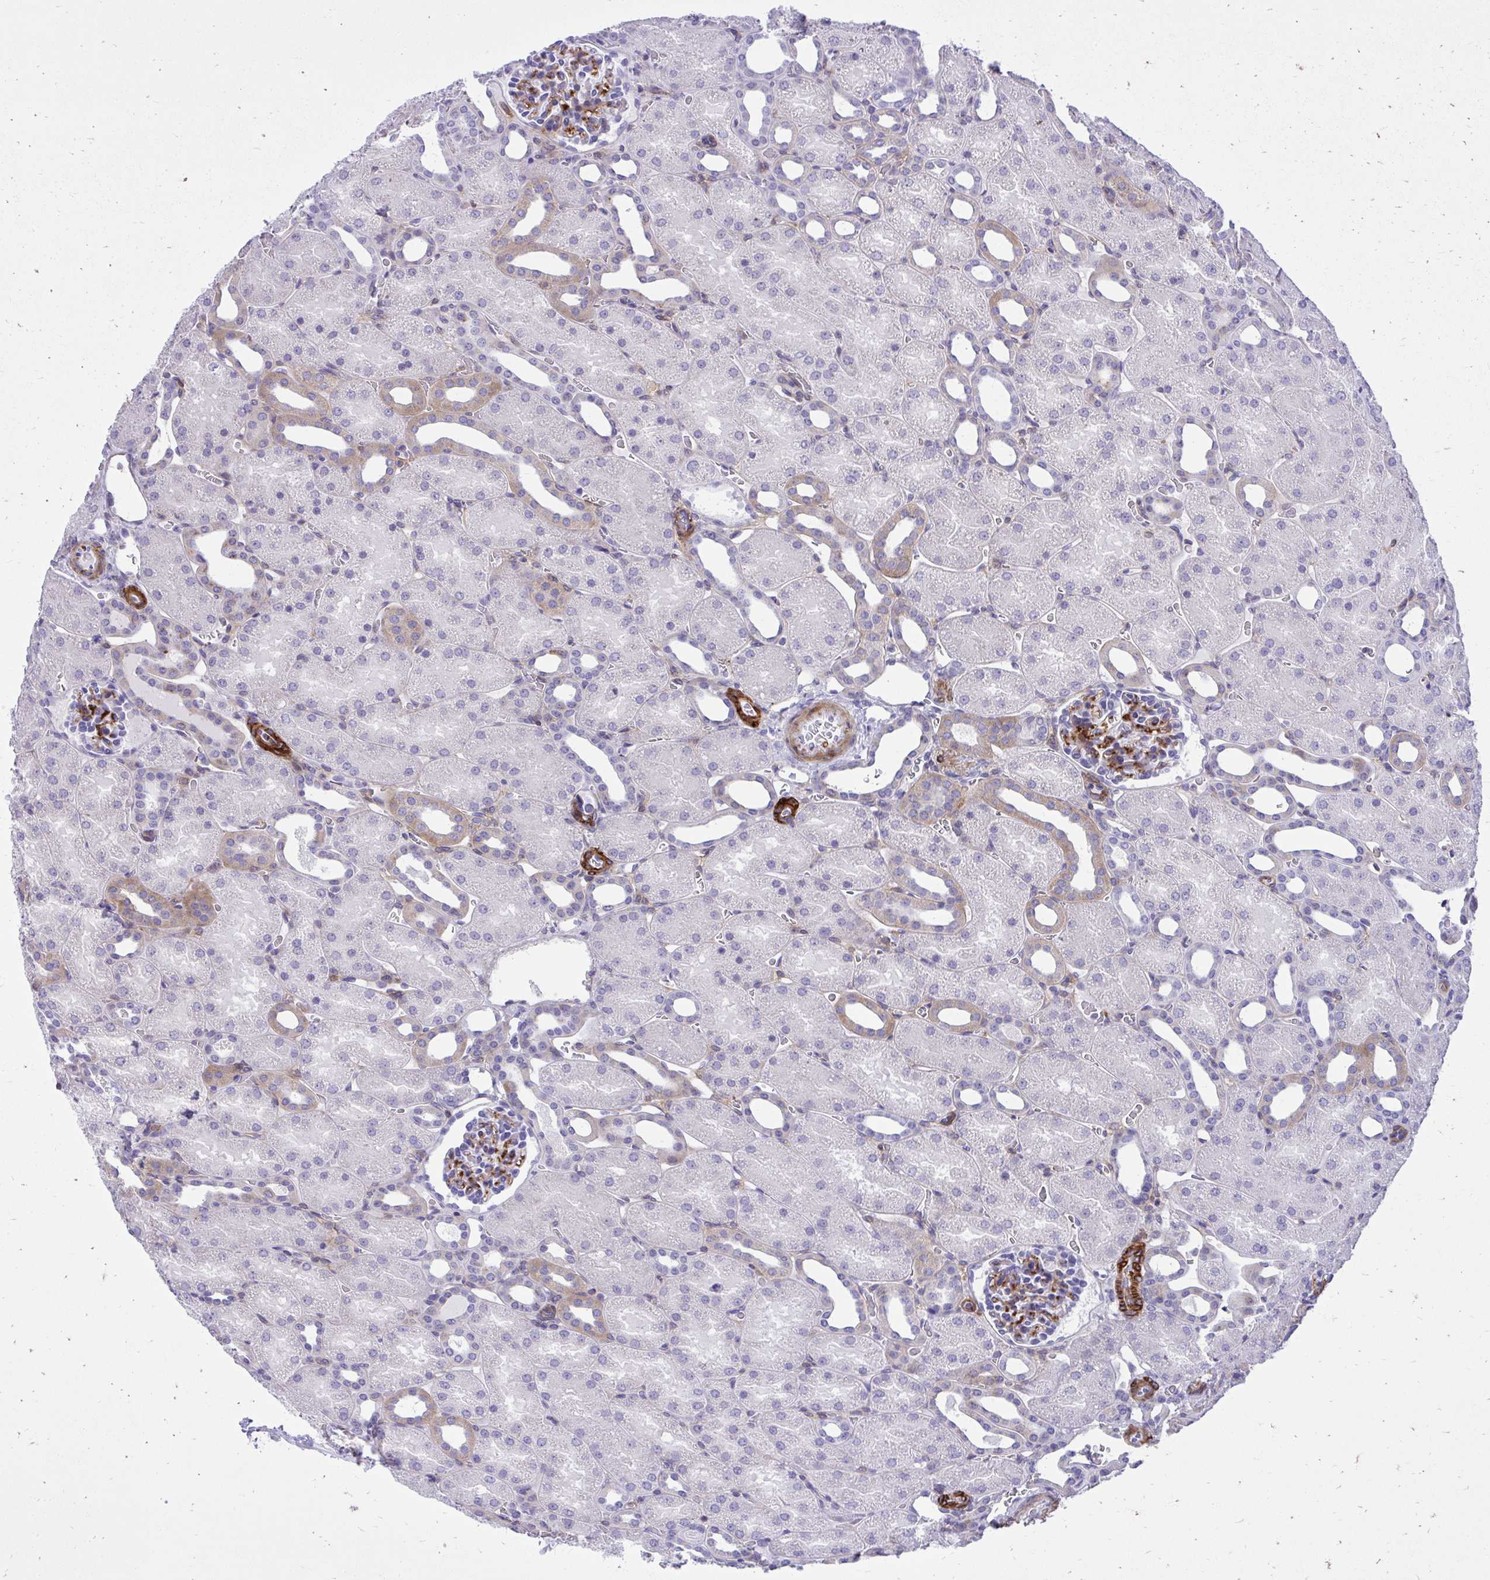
{"staining": {"intensity": "moderate", "quantity": "<25%", "location": "cytoplasmic/membranous"}, "tissue": "kidney", "cell_type": "Cells in glomeruli", "image_type": "normal", "snomed": [{"axis": "morphology", "description": "Normal tissue, NOS"}, {"axis": "topography", "description": "Kidney"}], "caption": "An image of human kidney stained for a protein shows moderate cytoplasmic/membranous brown staining in cells in glomeruli. The protein of interest is stained brown, and the nuclei are stained in blue (DAB IHC with brightfield microscopy, high magnification).", "gene": "GPRIN3", "patient": {"sex": "male", "age": 2}}